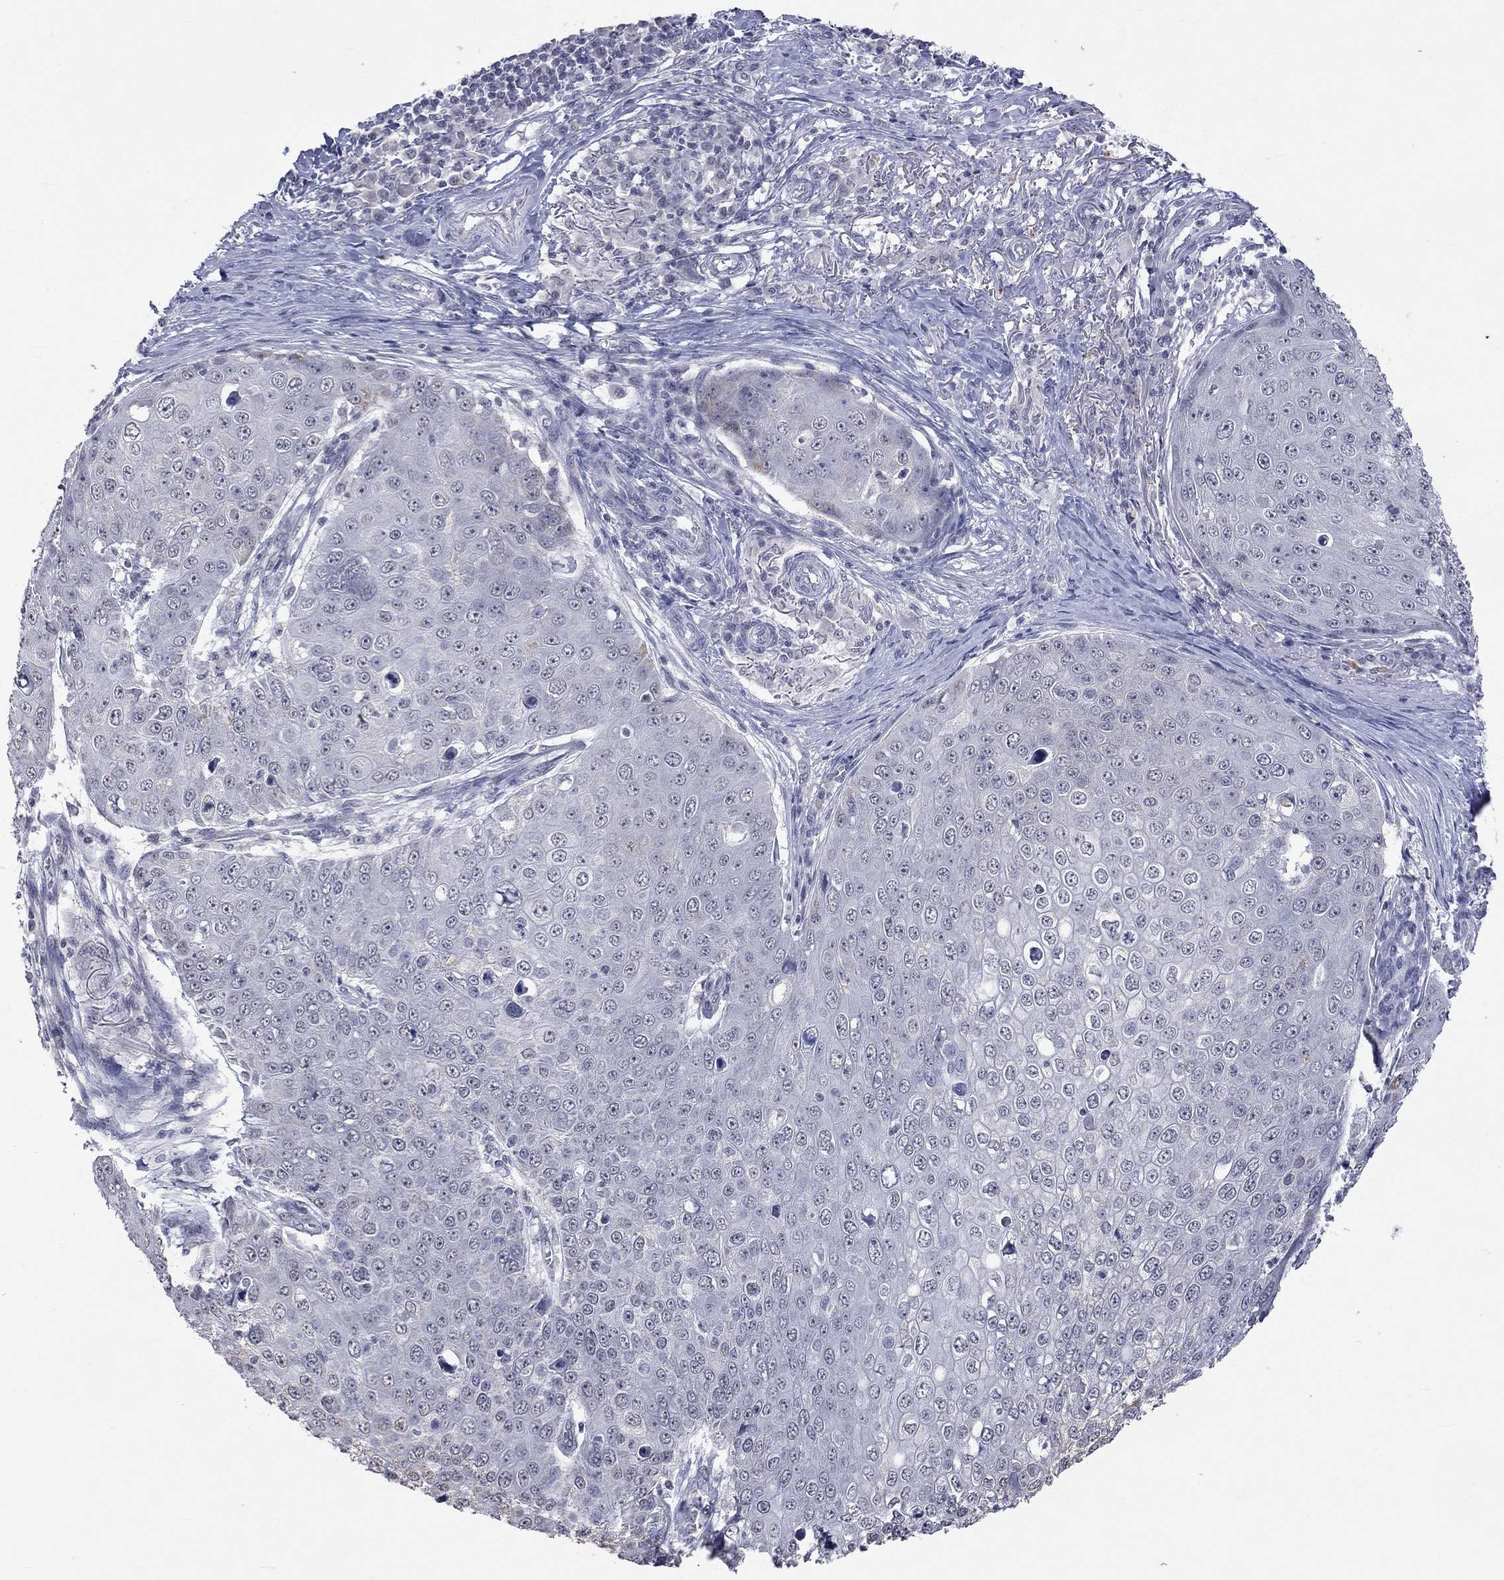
{"staining": {"intensity": "negative", "quantity": "none", "location": "none"}, "tissue": "skin cancer", "cell_type": "Tumor cells", "image_type": "cancer", "snomed": [{"axis": "morphology", "description": "Squamous cell carcinoma, NOS"}, {"axis": "topography", "description": "Skin"}], "caption": "Tumor cells are negative for protein expression in human skin cancer. (DAB IHC with hematoxylin counter stain).", "gene": "TMEM143", "patient": {"sex": "male", "age": 71}}